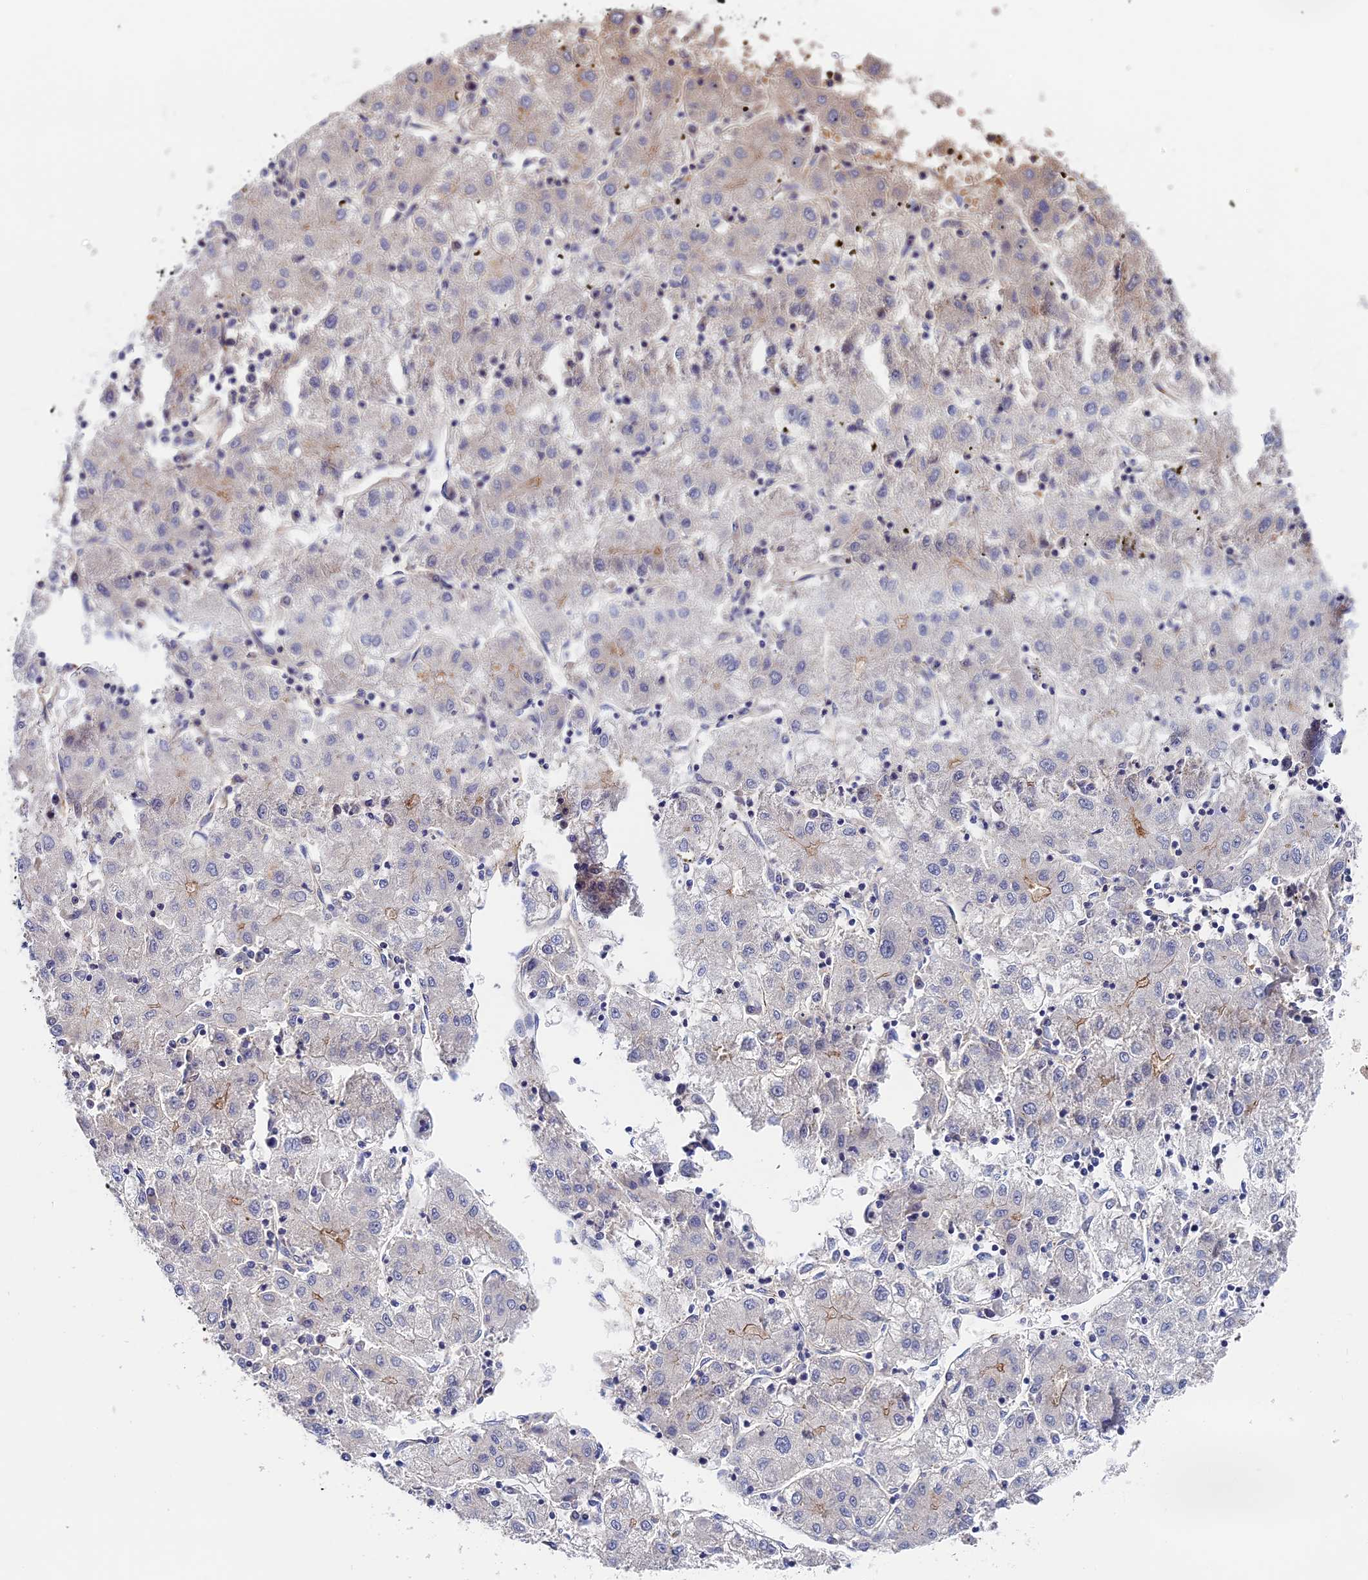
{"staining": {"intensity": "weak", "quantity": "<25%", "location": "cytoplasmic/membranous"}, "tissue": "liver cancer", "cell_type": "Tumor cells", "image_type": "cancer", "snomed": [{"axis": "morphology", "description": "Carcinoma, Hepatocellular, NOS"}, {"axis": "topography", "description": "Liver"}], "caption": "An immunohistochemistry micrograph of liver cancer is shown. There is no staining in tumor cells of liver cancer.", "gene": "MISP3", "patient": {"sex": "male", "age": 72}}